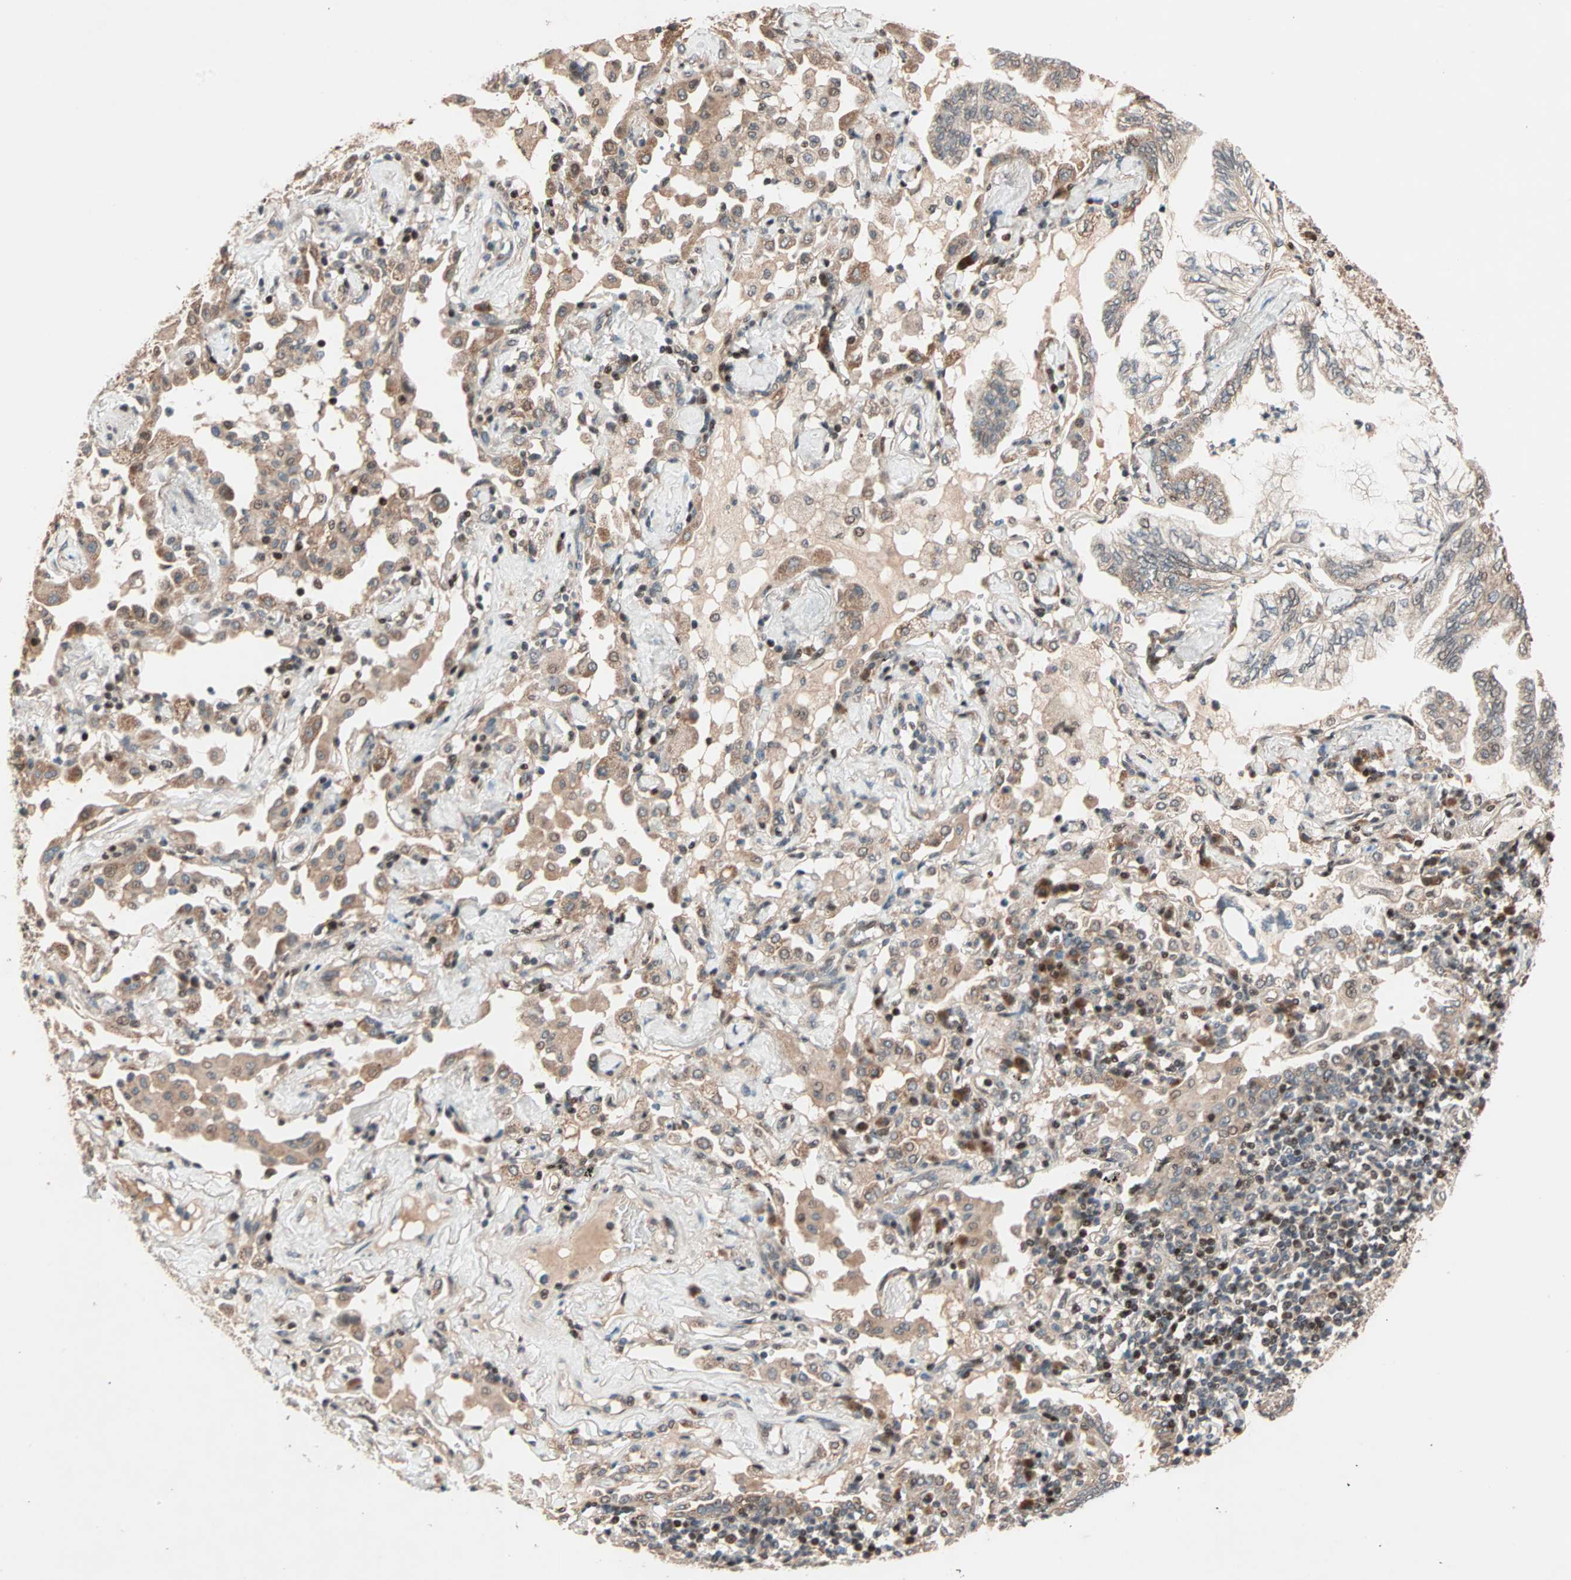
{"staining": {"intensity": "weak", "quantity": ">75%", "location": "cytoplasmic/membranous"}, "tissue": "lung cancer", "cell_type": "Tumor cells", "image_type": "cancer", "snomed": [{"axis": "morphology", "description": "Normal tissue, NOS"}, {"axis": "morphology", "description": "Adenocarcinoma, NOS"}, {"axis": "topography", "description": "Bronchus"}, {"axis": "topography", "description": "Lung"}], "caption": "Human lung cancer stained for a protein (brown) reveals weak cytoplasmic/membranous positive positivity in approximately >75% of tumor cells.", "gene": "HECW1", "patient": {"sex": "female", "age": 70}}